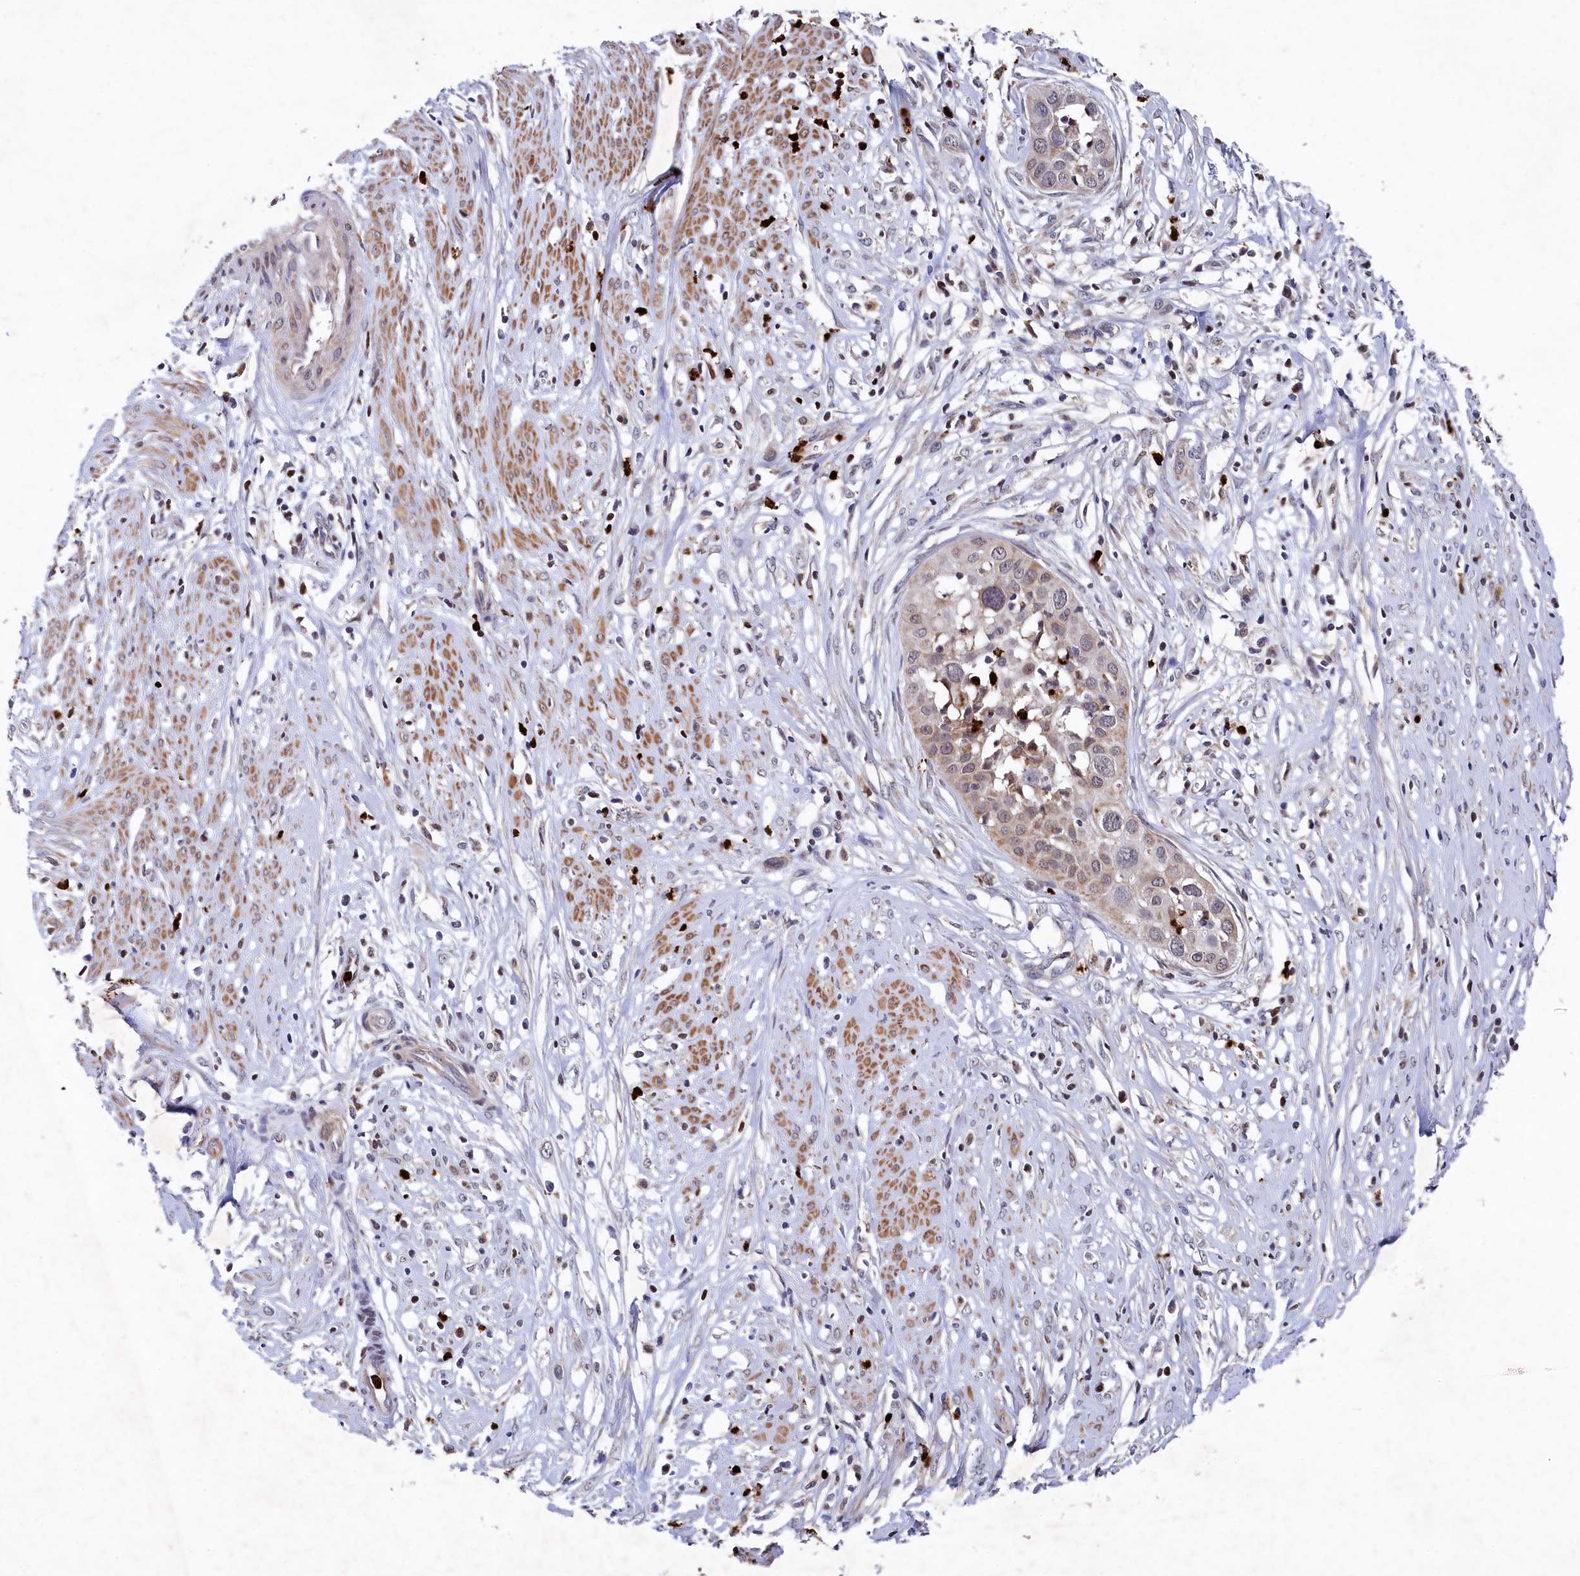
{"staining": {"intensity": "weak", "quantity": "<25%", "location": "cytoplasmic/membranous"}, "tissue": "cervical cancer", "cell_type": "Tumor cells", "image_type": "cancer", "snomed": [{"axis": "morphology", "description": "Squamous cell carcinoma, NOS"}, {"axis": "topography", "description": "Cervix"}], "caption": "Immunohistochemical staining of human cervical cancer exhibits no significant positivity in tumor cells.", "gene": "CHCHD1", "patient": {"sex": "female", "age": 34}}